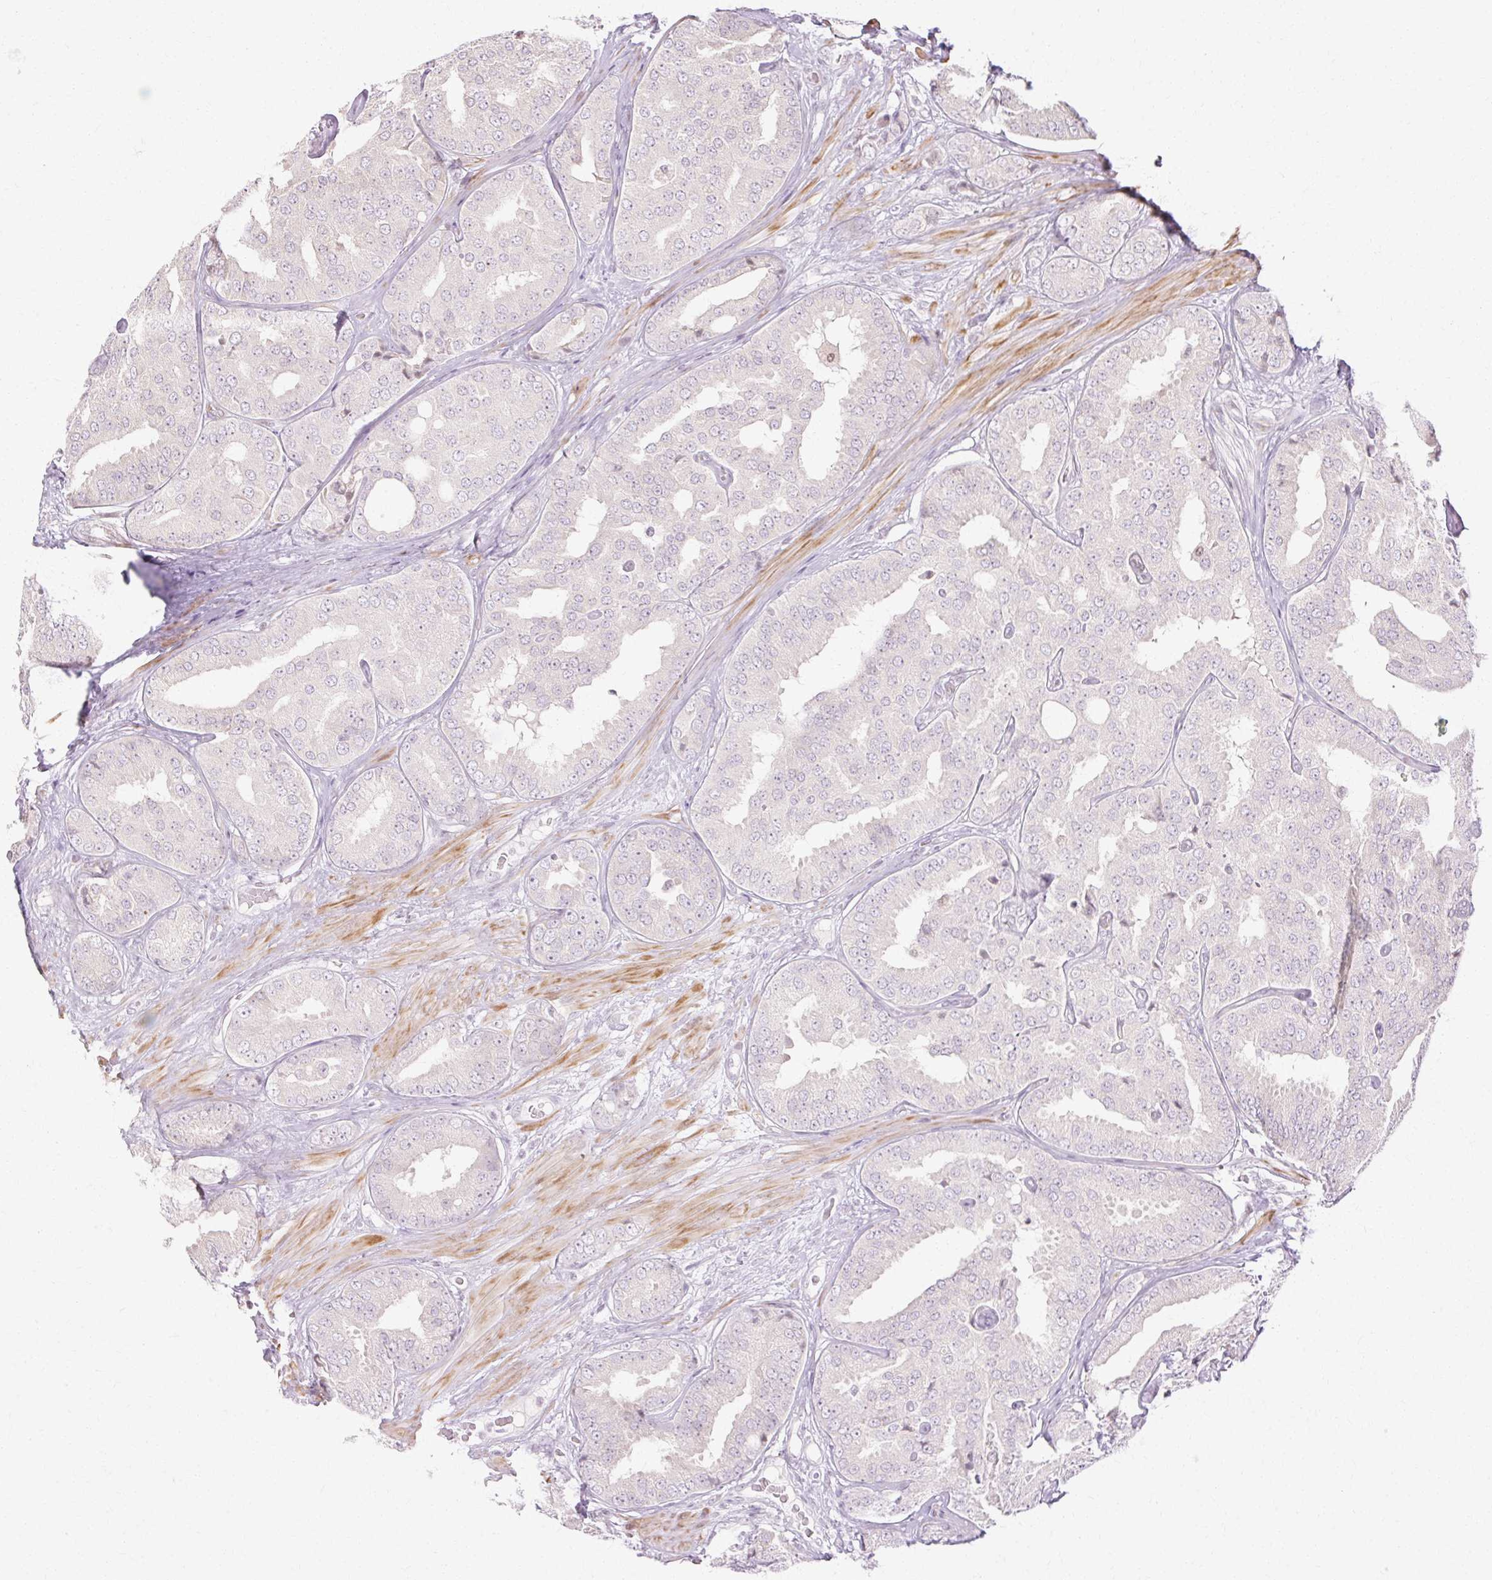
{"staining": {"intensity": "negative", "quantity": "none", "location": "none"}, "tissue": "prostate cancer", "cell_type": "Tumor cells", "image_type": "cancer", "snomed": [{"axis": "morphology", "description": "Adenocarcinoma, High grade"}, {"axis": "topography", "description": "Prostate"}], "caption": "The immunohistochemistry histopathology image has no significant staining in tumor cells of prostate cancer (high-grade adenocarcinoma) tissue. (Stains: DAB immunohistochemistry with hematoxylin counter stain, Microscopy: brightfield microscopy at high magnification).", "gene": "C3orf49", "patient": {"sex": "male", "age": 63}}